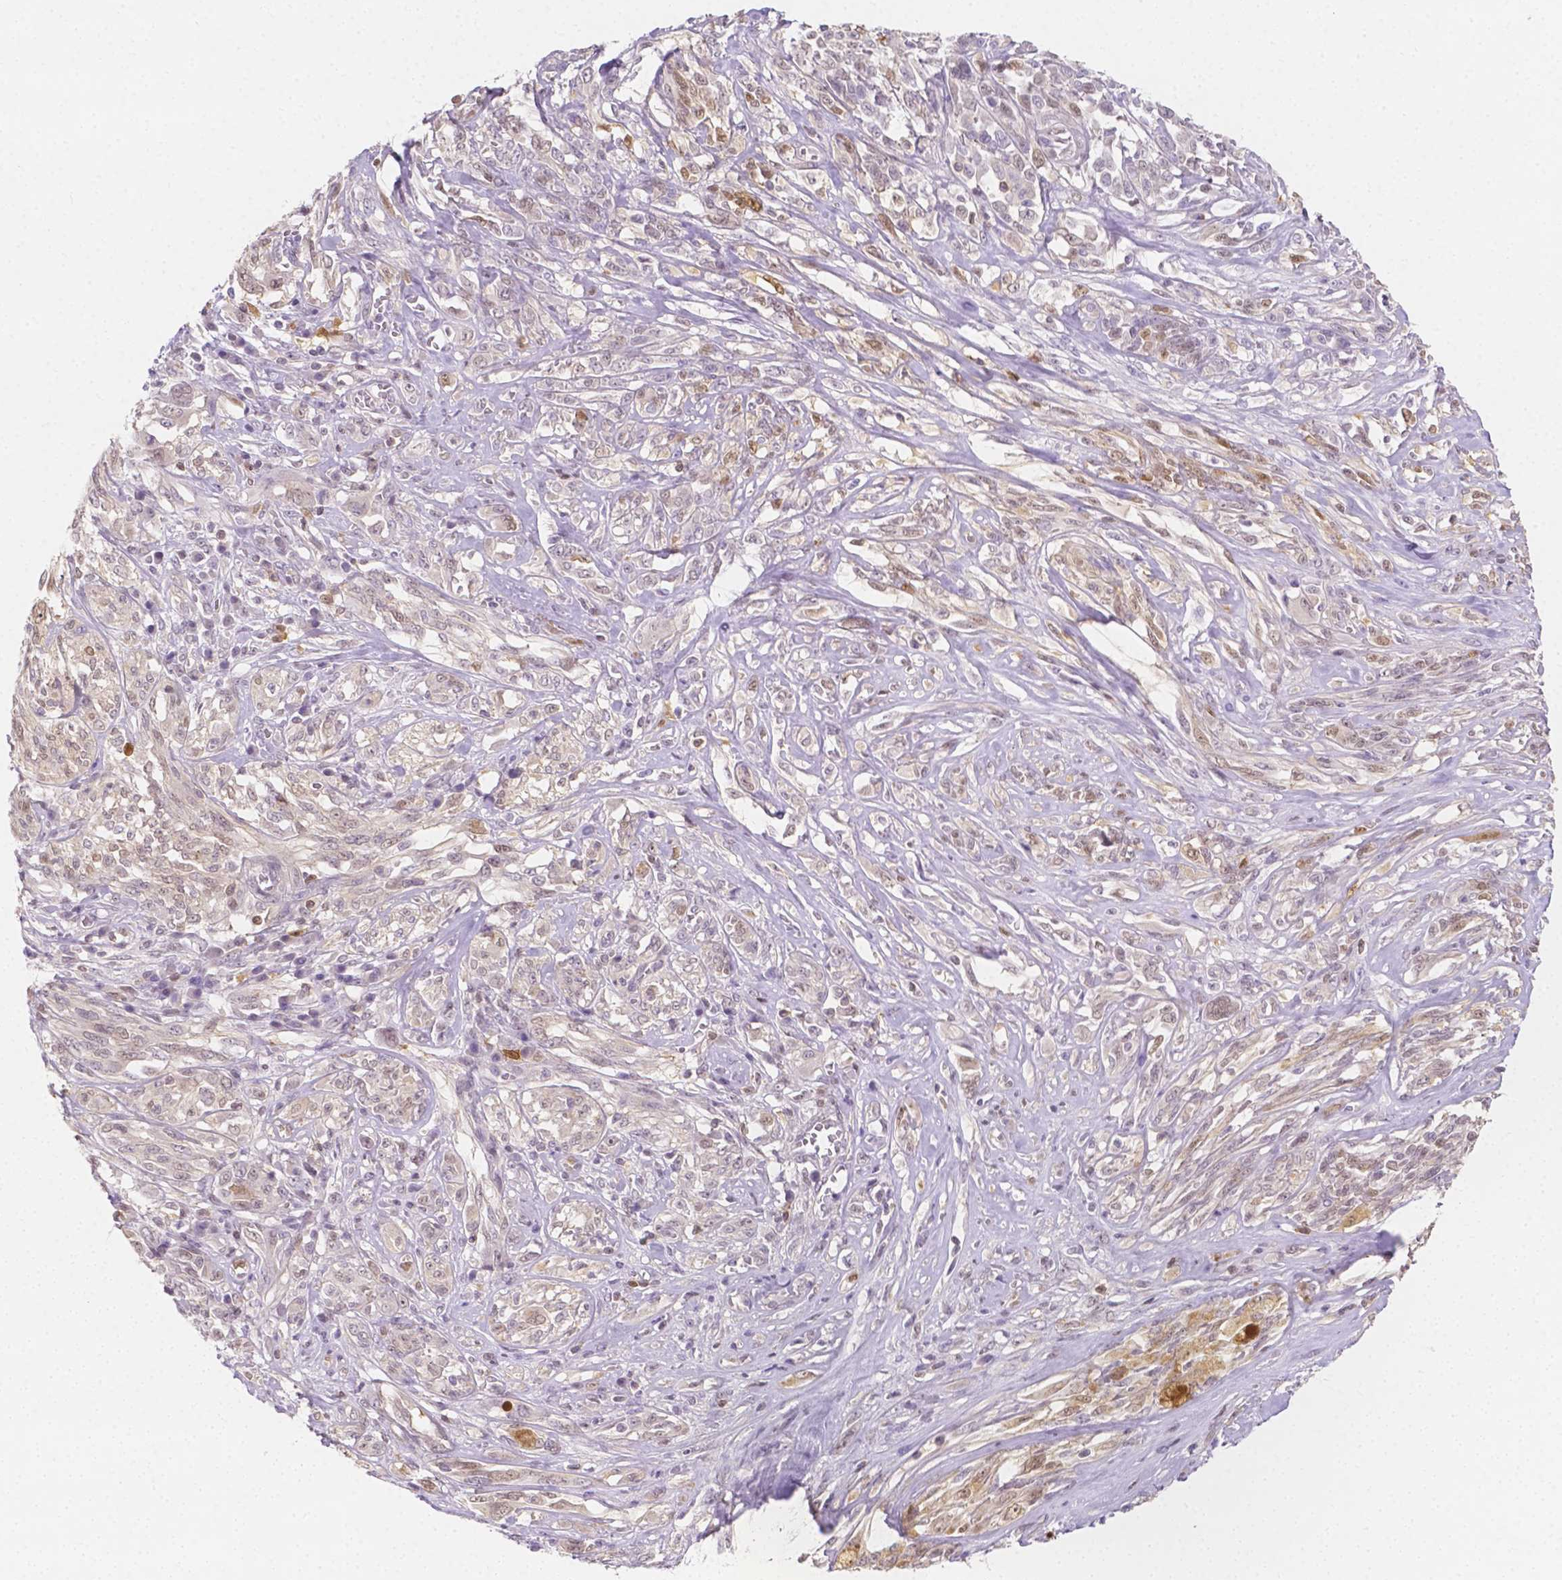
{"staining": {"intensity": "negative", "quantity": "none", "location": "none"}, "tissue": "melanoma", "cell_type": "Tumor cells", "image_type": "cancer", "snomed": [{"axis": "morphology", "description": "Malignant melanoma, NOS"}, {"axis": "topography", "description": "Skin"}], "caption": "Immunohistochemical staining of malignant melanoma shows no significant positivity in tumor cells. (IHC, brightfield microscopy, high magnification).", "gene": "SGTB", "patient": {"sex": "female", "age": 91}}